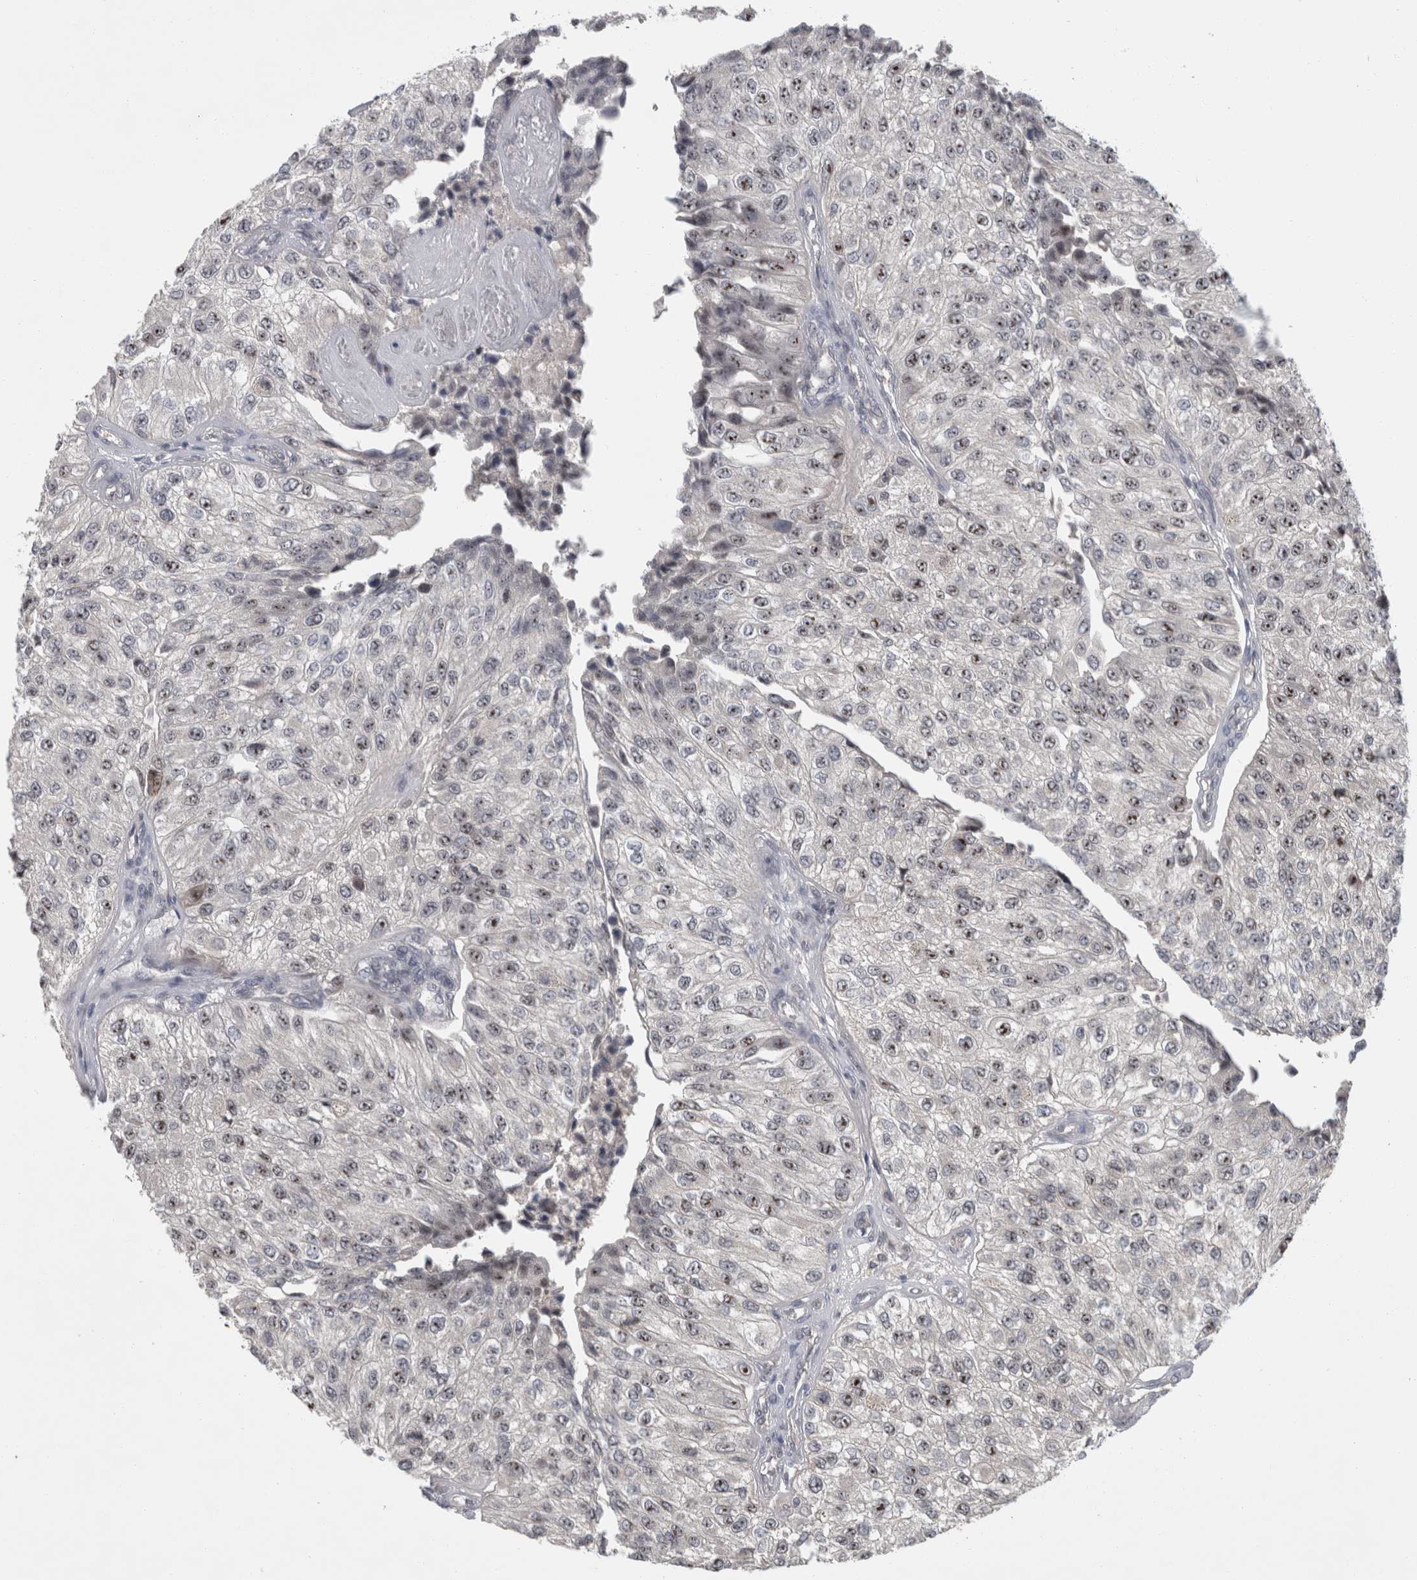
{"staining": {"intensity": "moderate", "quantity": ">75%", "location": "nuclear"}, "tissue": "urothelial cancer", "cell_type": "Tumor cells", "image_type": "cancer", "snomed": [{"axis": "morphology", "description": "Urothelial carcinoma, High grade"}, {"axis": "topography", "description": "Kidney"}, {"axis": "topography", "description": "Urinary bladder"}], "caption": "DAB (3,3'-diaminobenzidine) immunohistochemical staining of human urothelial cancer exhibits moderate nuclear protein expression in about >75% of tumor cells.", "gene": "RBM28", "patient": {"sex": "male", "age": 77}}